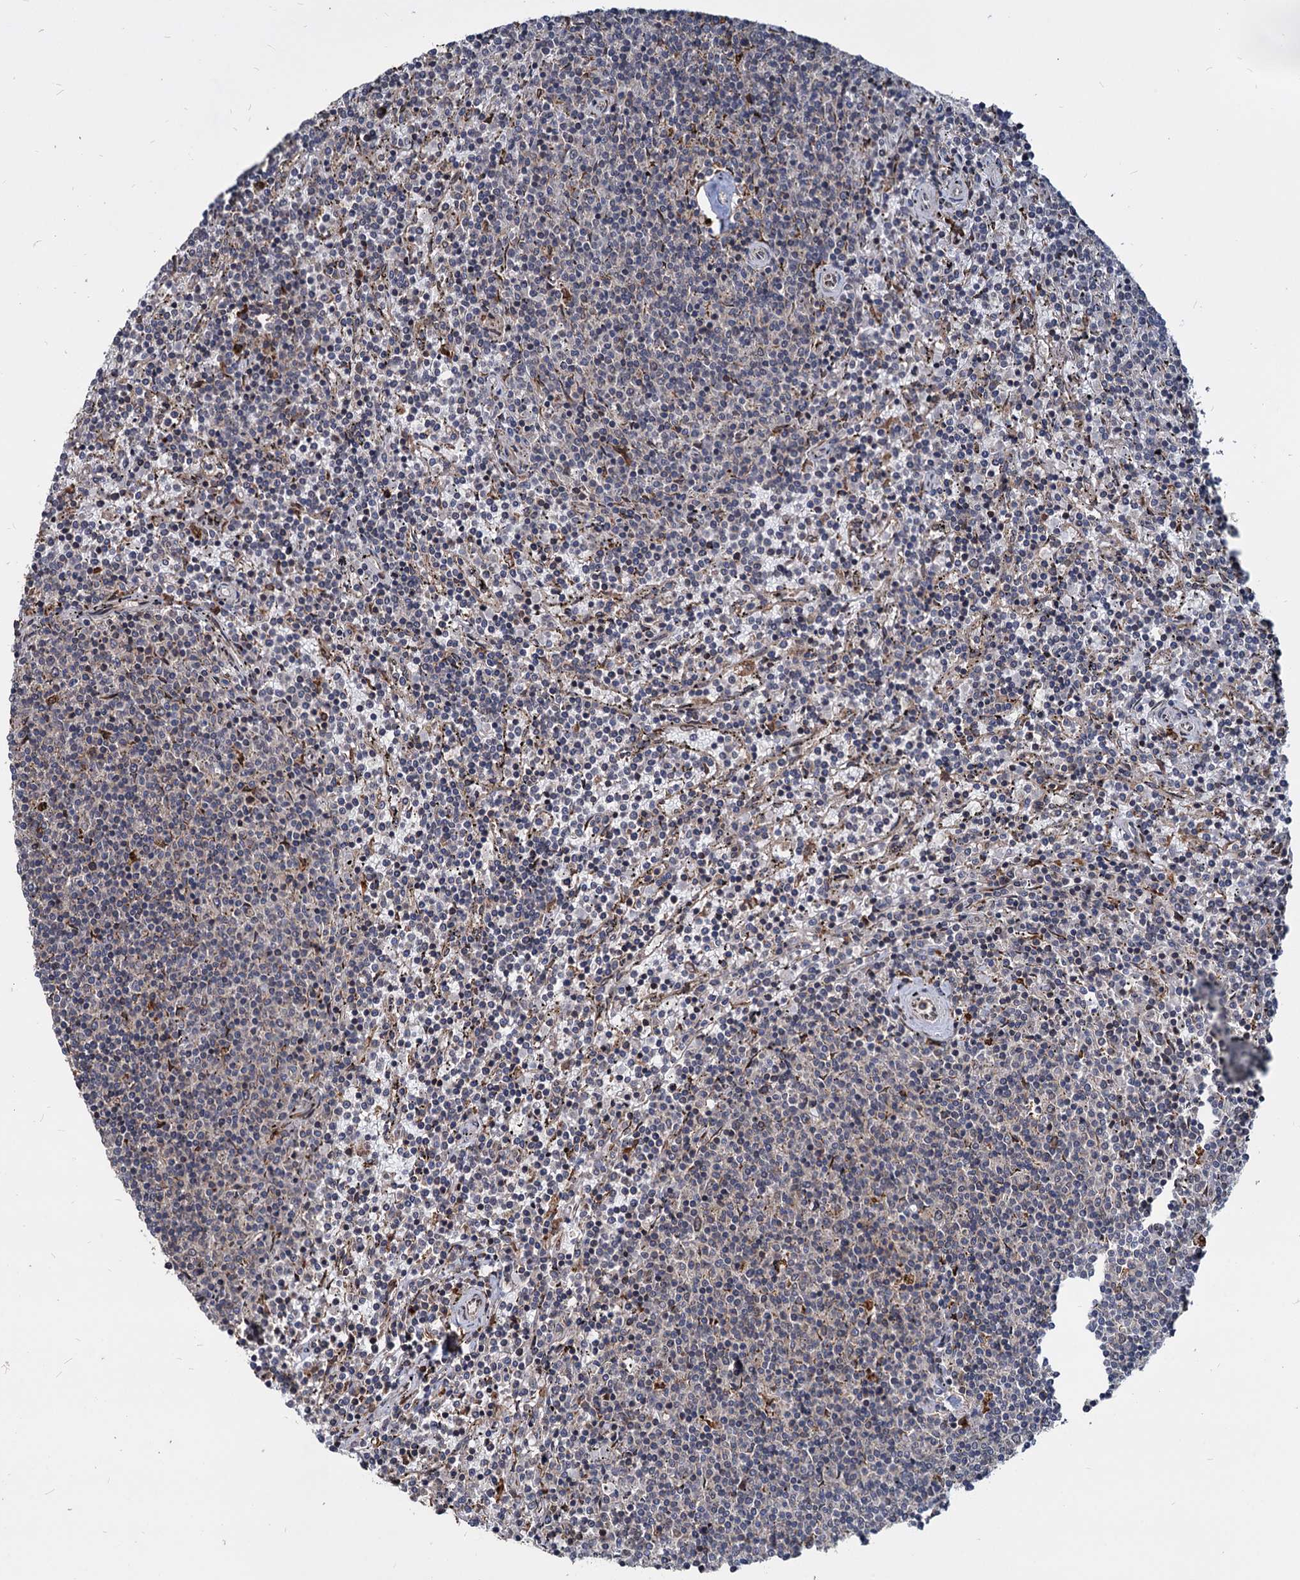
{"staining": {"intensity": "negative", "quantity": "none", "location": "none"}, "tissue": "lymphoma", "cell_type": "Tumor cells", "image_type": "cancer", "snomed": [{"axis": "morphology", "description": "Malignant lymphoma, non-Hodgkin's type, Low grade"}, {"axis": "topography", "description": "Spleen"}], "caption": "Tumor cells show no significant expression in lymphoma.", "gene": "SAAL1", "patient": {"sex": "female", "age": 50}}